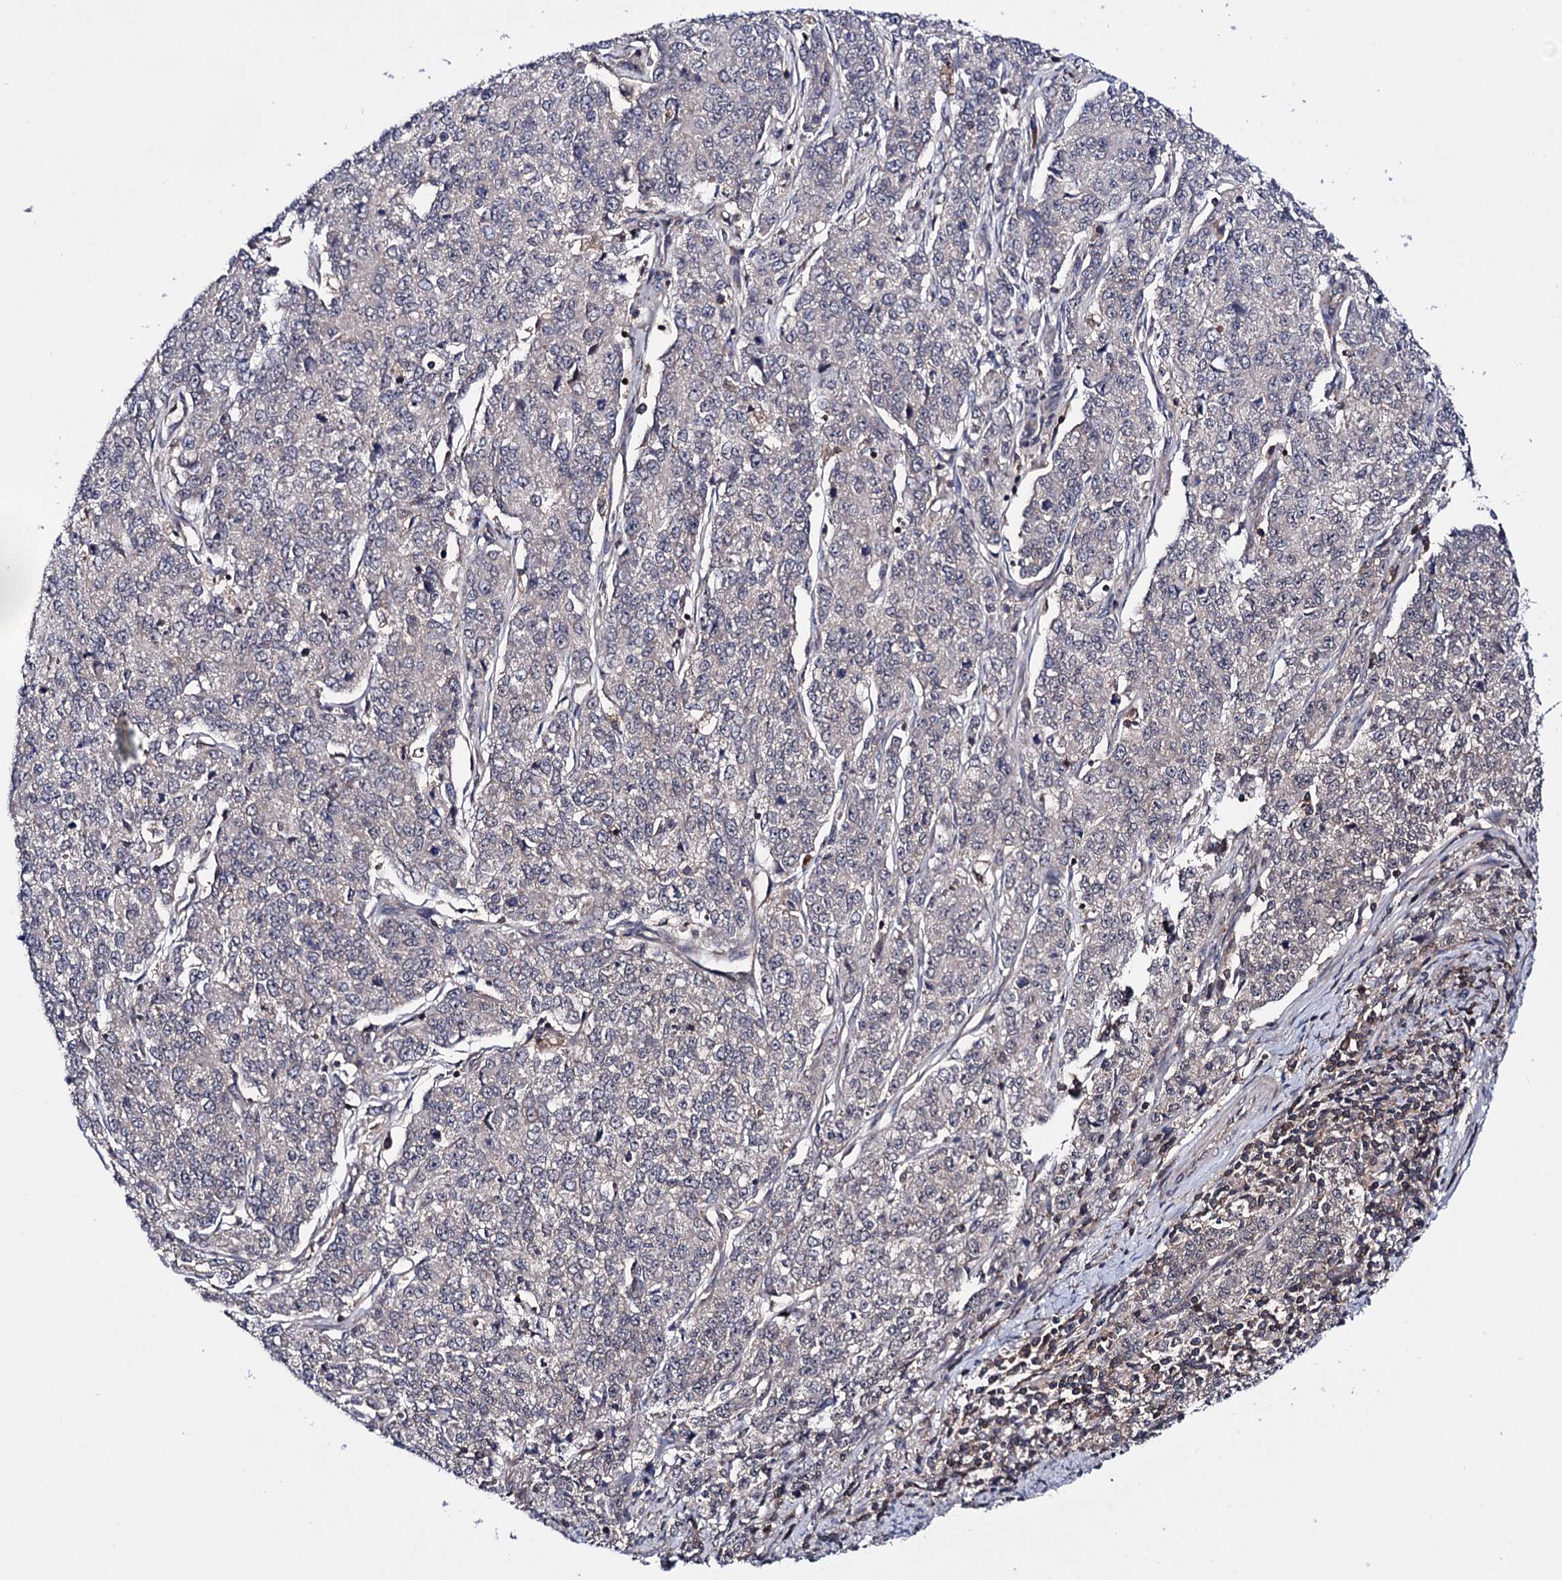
{"staining": {"intensity": "negative", "quantity": "none", "location": "none"}, "tissue": "endometrial cancer", "cell_type": "Tumor cells", "image_type": "cancer", "snomed": [{"axis": "morphology", "description": "Adenocarcinoma, NOS"}, {"axis": "topography", "description": "Endometrium"}], "caption": "There is no significant expression in tumor cells of endometrial adenocarcinoma. (Brightfield microscopy of DAB (3,3'-diaminobenzidine) immunohistochemistry at high magnification).", "gene": "MICAL2", "patient": {"sex": "female", "age": 50}}